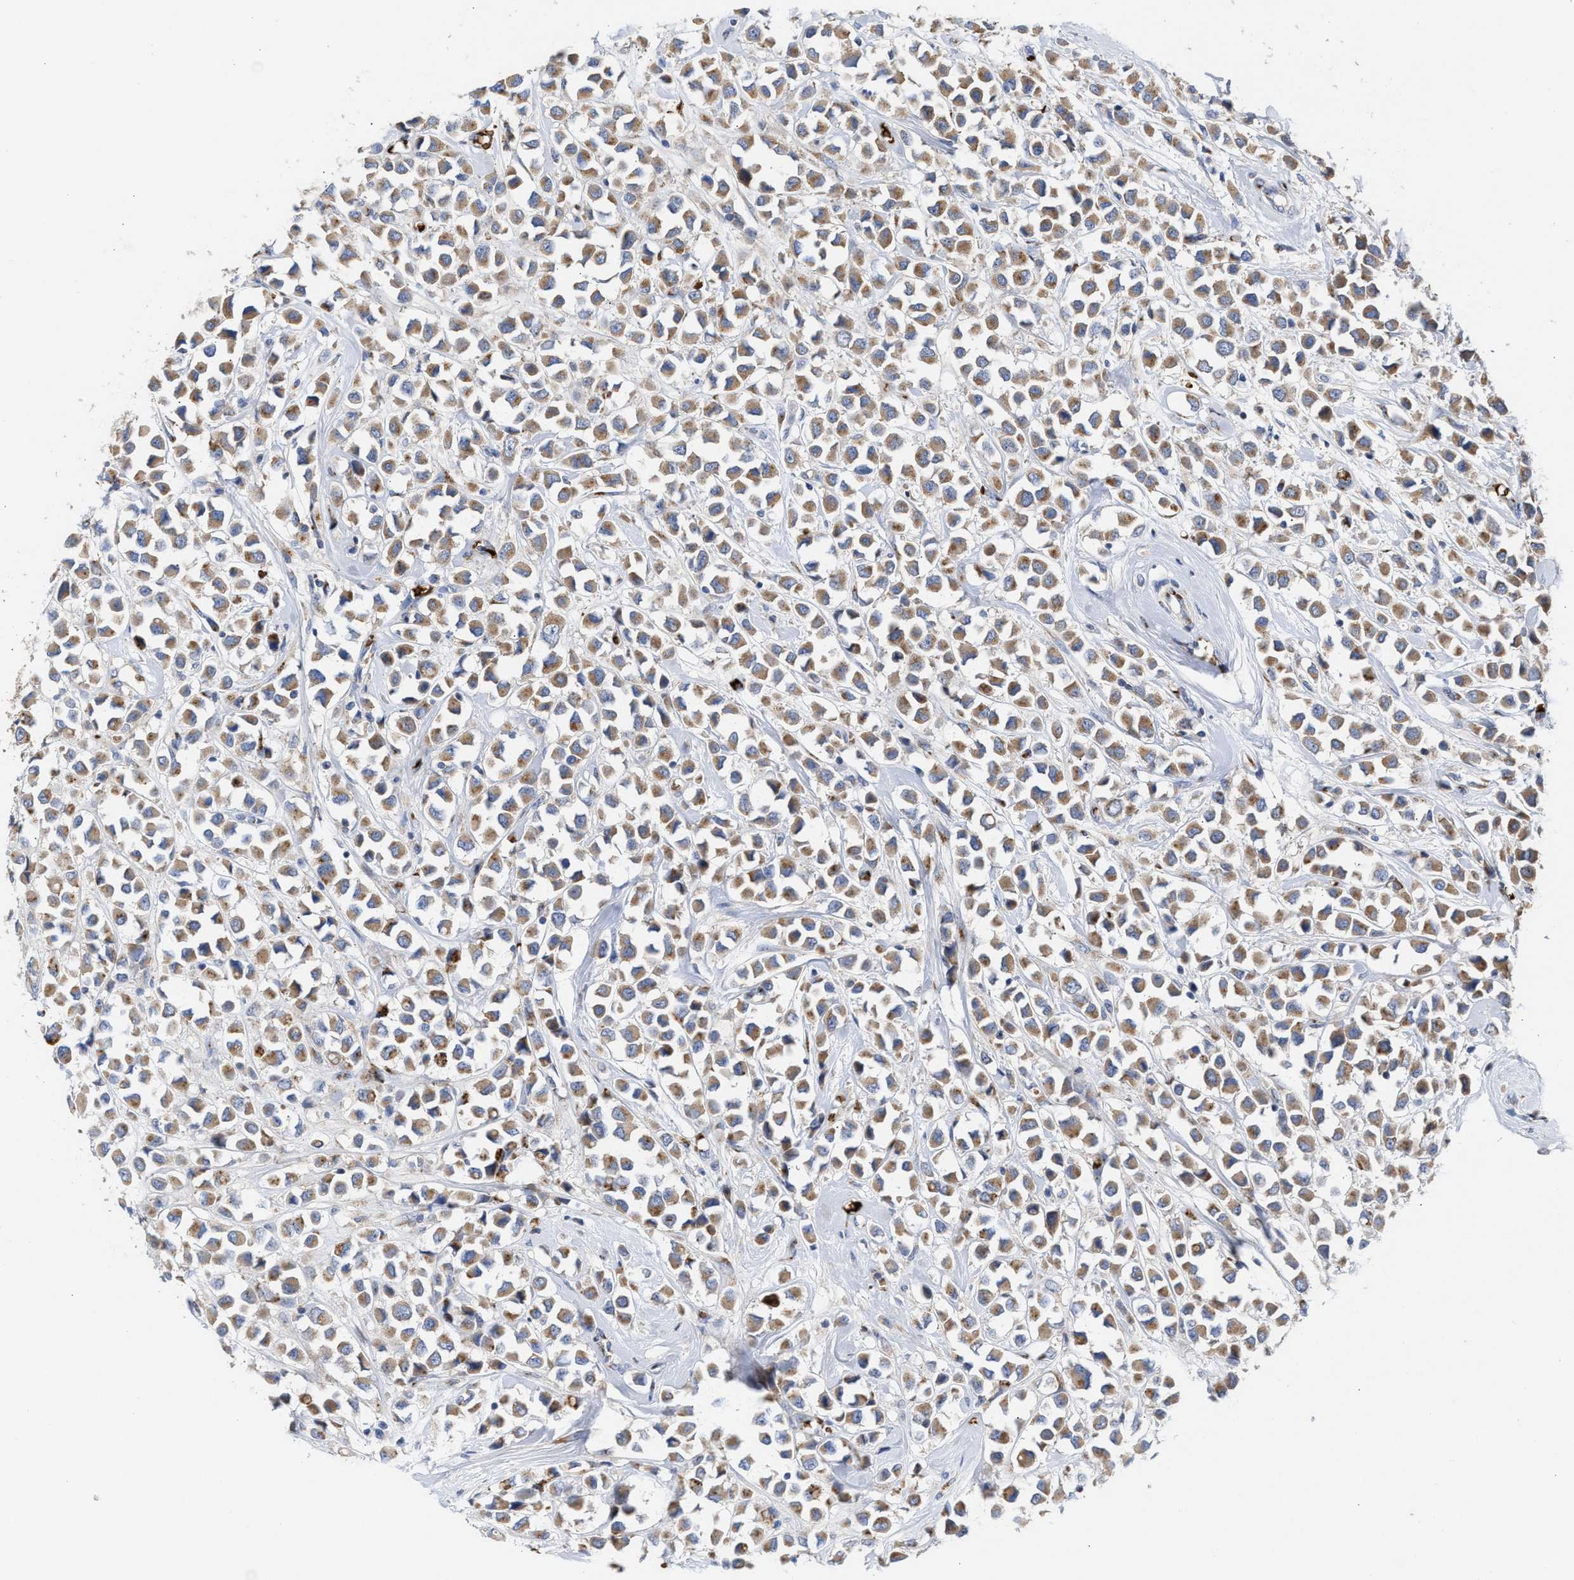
{"staining": {"intensity": "moderate", "quantity": ">75%", "location": "cytoplasmic/membranous"}, "tissue": "breast cancer", "cell_type": "Tumor cells", "image_type": "cancer", "snomed": [{"axis": "morphology", "description": "Duct carcinoma"}, {"axis": "topography", "description": "Breast"}], "caption": "Brown immunohistochemical staining in human breast intraductal carcinoma demonstrates moderate cytoplasmic/membranous staining in about >75% of tumor cells.", "gene": "CCL2", "patient": {"sex": "female", "age": 61}}